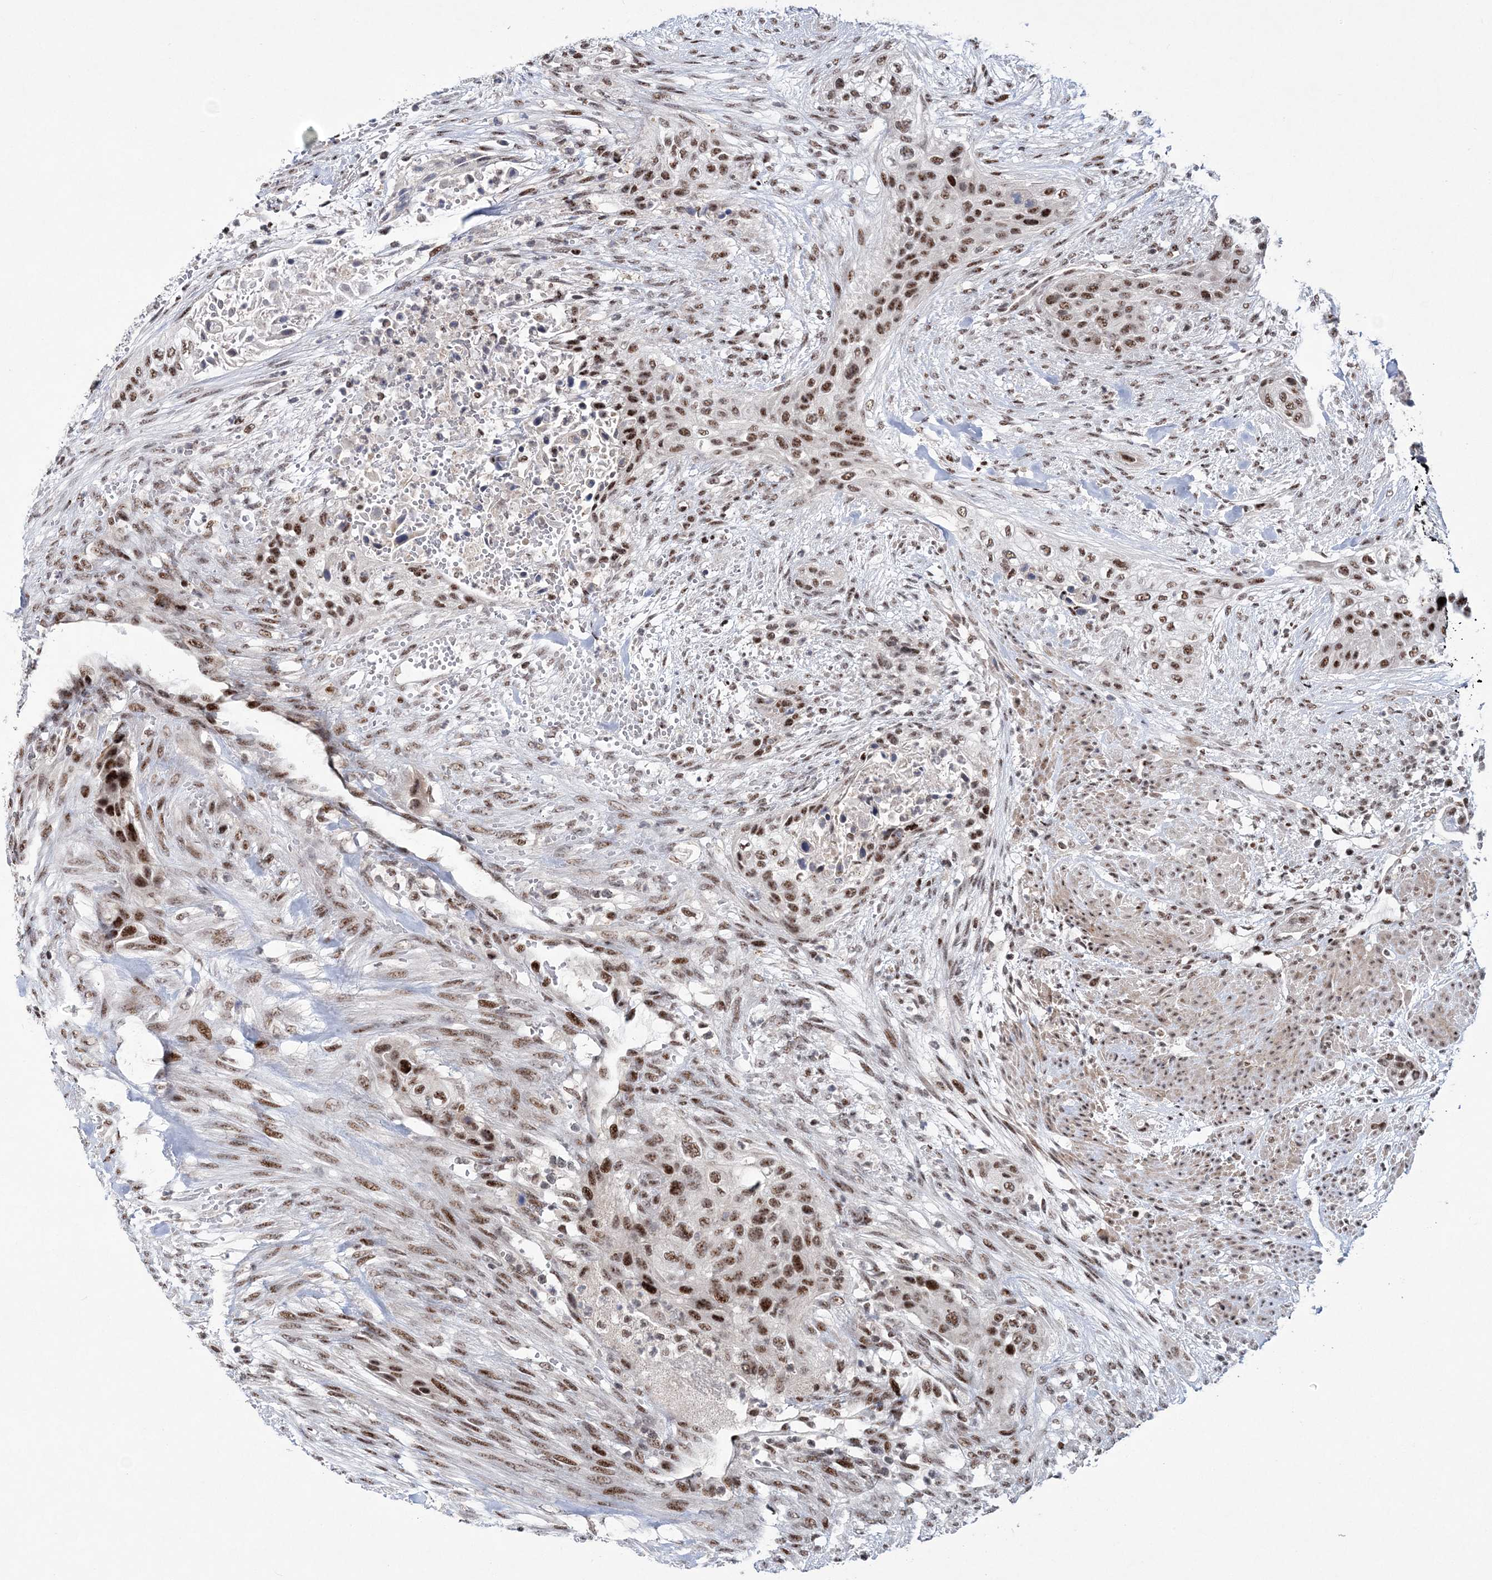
{"staining": {"intensity": "moderate", "quantity": ">75%", "location": "nuclear"}, "tissue": "urothelial cancer", "cell_type": "Tumor cells", "image_type": "cancer", "snomed": [{"axis": "morphology", "description": "Urothelial carcinoma, High grade"}, {"axis": "topography", "description": "Urinary bladder"}], "caption": "A histopathology image of high-grade urothelial carcinoma stained for a protein demonstrates moderate nuclear brown staining in tumor cells.", "gene": "TATDN2", "patient": {"sex": "male", "age": 35}}